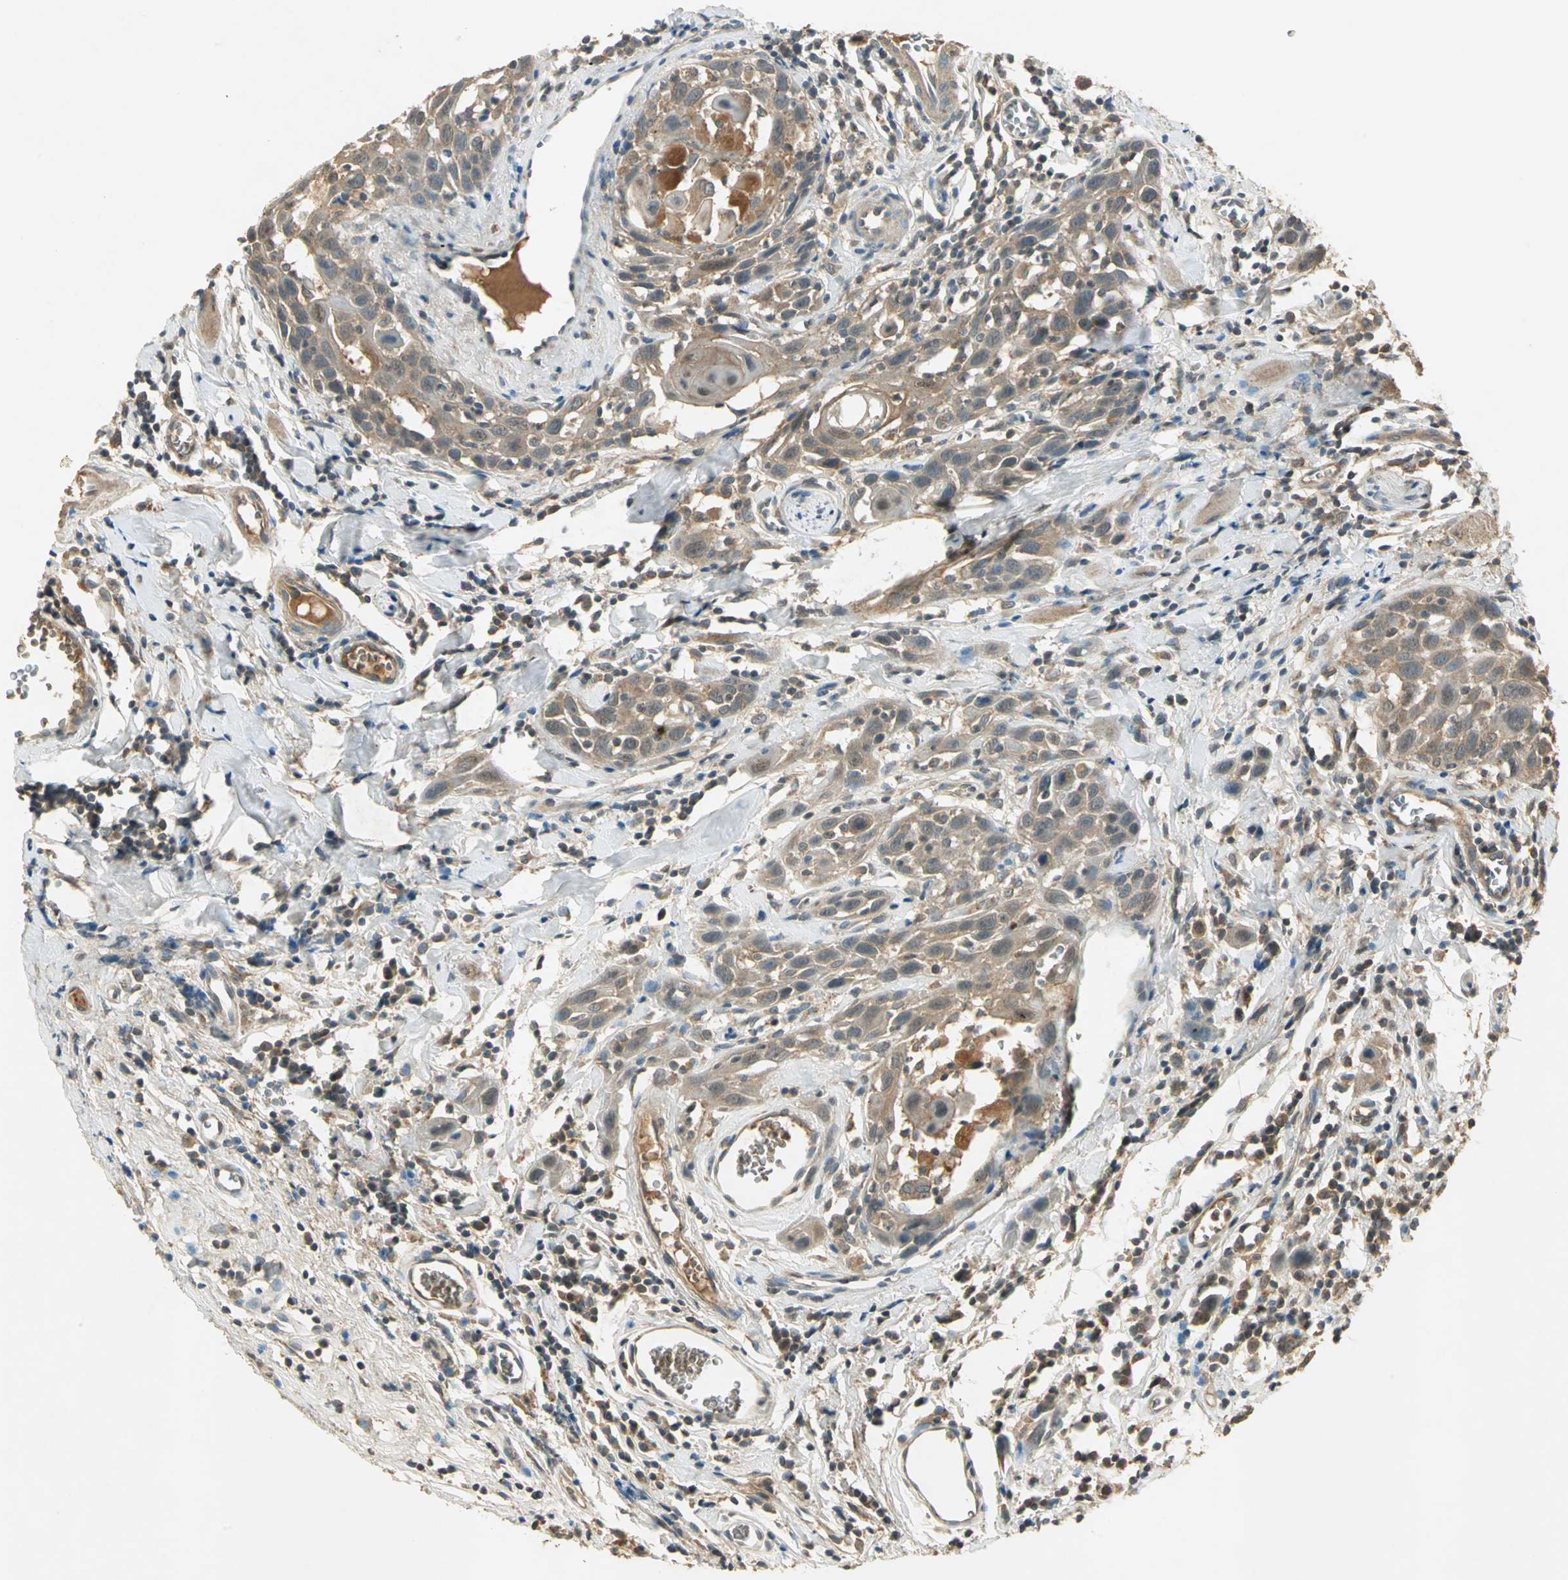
{"staining": {"intensity": "moderate", "quantity": ">75%", "location": "cytoplasmic/membranous"}, "tissue": "head and neck cancer", "cell_type": "Tumor cells", "image_type": "cancer", "snomed": [{"axis": "morphology", "description": "Squamous cell carcinoma, NOS"}, {"axis": "topography", "description": "Oral tissue"}, {"axis": "topography", "description": "Head-Neck"}], "caption": "IHC (DAB (3,3'-diaminobenzidine)) staining of human squamous cell carcinoma (head and neck) displays moderate cytoplasmic/membranous protein expression in about >75% of tumor cells.", "gene": "KEAP1", "patient": {"sex": "female", "age": 50}}